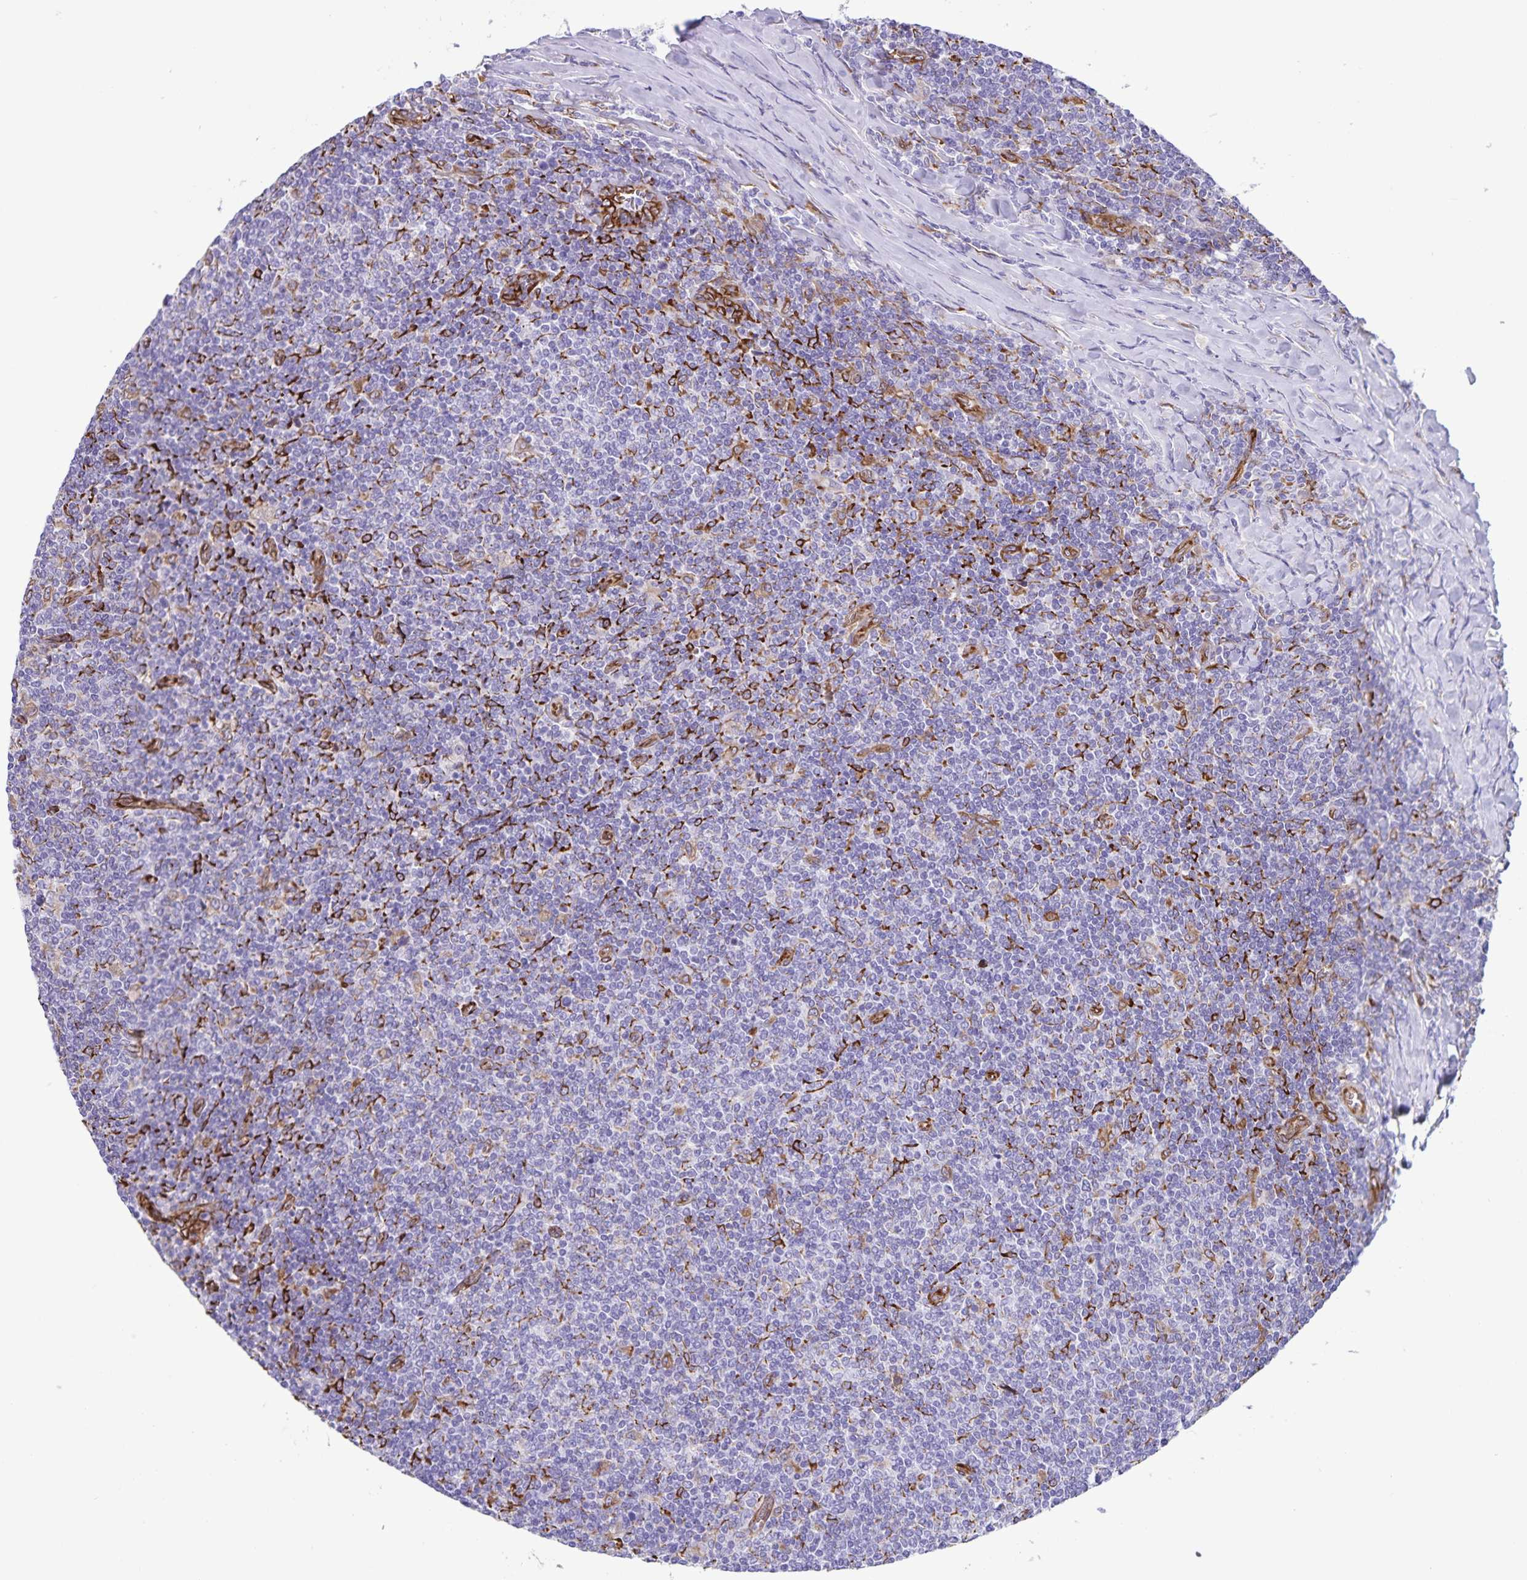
{"staining": {"intensity": "negative", "quantity": "none", "location": "none"}, "tissue": "lymphoma", "cell_type": "Tumor cells", "image_type": "cancer", "snomed": [{"axis": "morphology", "description": "Malignant lymphoma, non-Hodgkin's type, Low grade"}, {"axis": "topography", "description": "Lymph node"}], "caption": "IHC micrograph of human malignant lymphoma, non-Hodgkin's type (low-grade) stained for a protein (brown), which exhibits no expression in tumor cells. (Stains: DAB (3,3'-diaminobenzidine) IHC with hematoxylin counter stain, Microscopy: brightfield microscopy at high magnification).", "gene": "RCN1", "patient": {"sex": "male", "age": 52}}